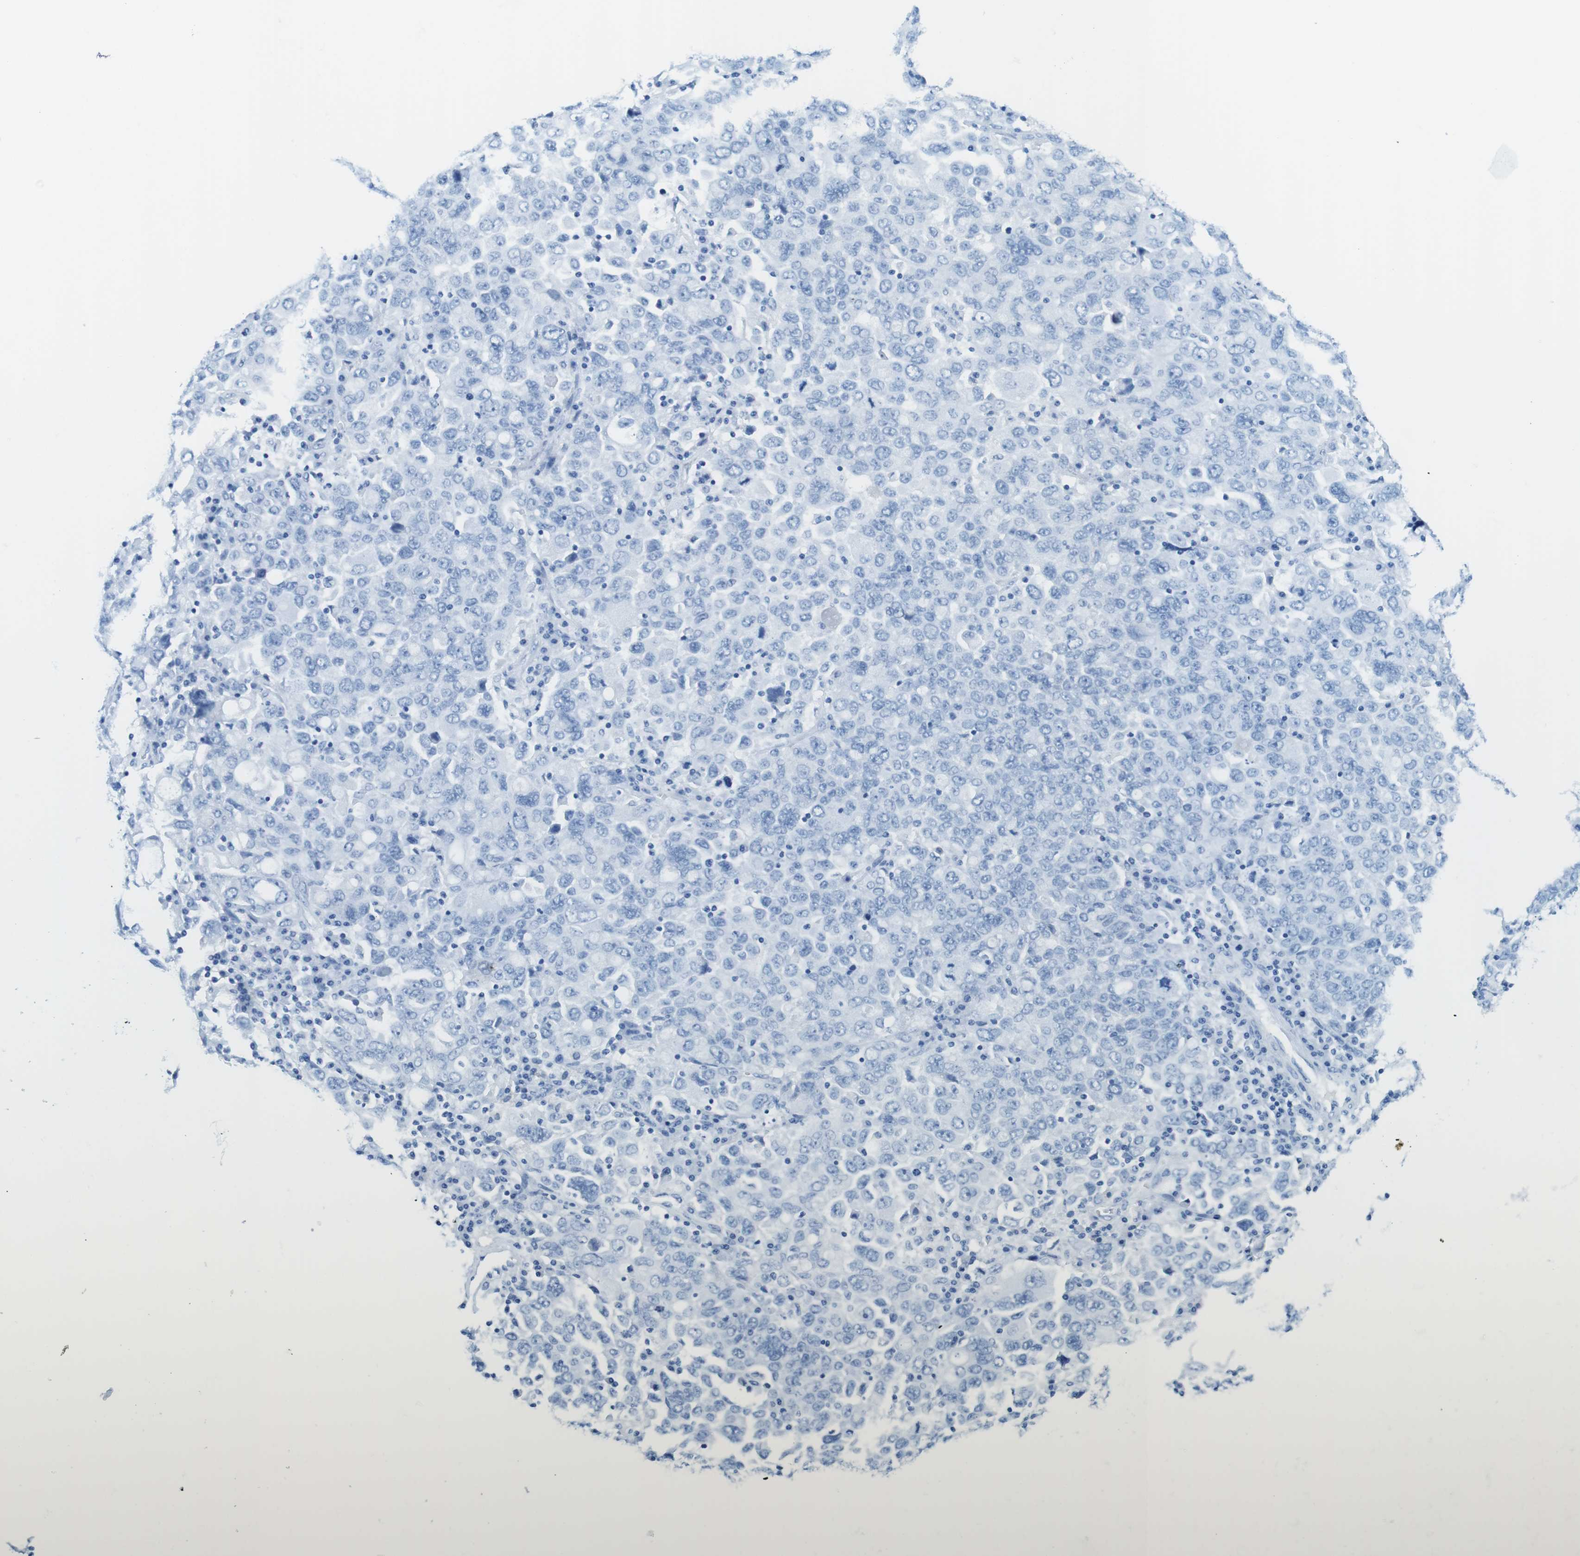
{"staining": {"intensity": "negative", "quantity": "none", "location": "none"}, "tissue": "ovarian cancer", "cell_type": "Tumor cells", "image_type": "cancer", "snomed": [{"axis": "morphology", "description": "Carcinoma, endometroid"}, {"axis": "topography", "description": "Ovary"}], "caption": "Ovarian endometroid carcinoma was stained to show a protein in brown. There is no significant positivity in tumor cells.", "gene": "SUGT1", "patient": {"sex": "female", "age": 62}}